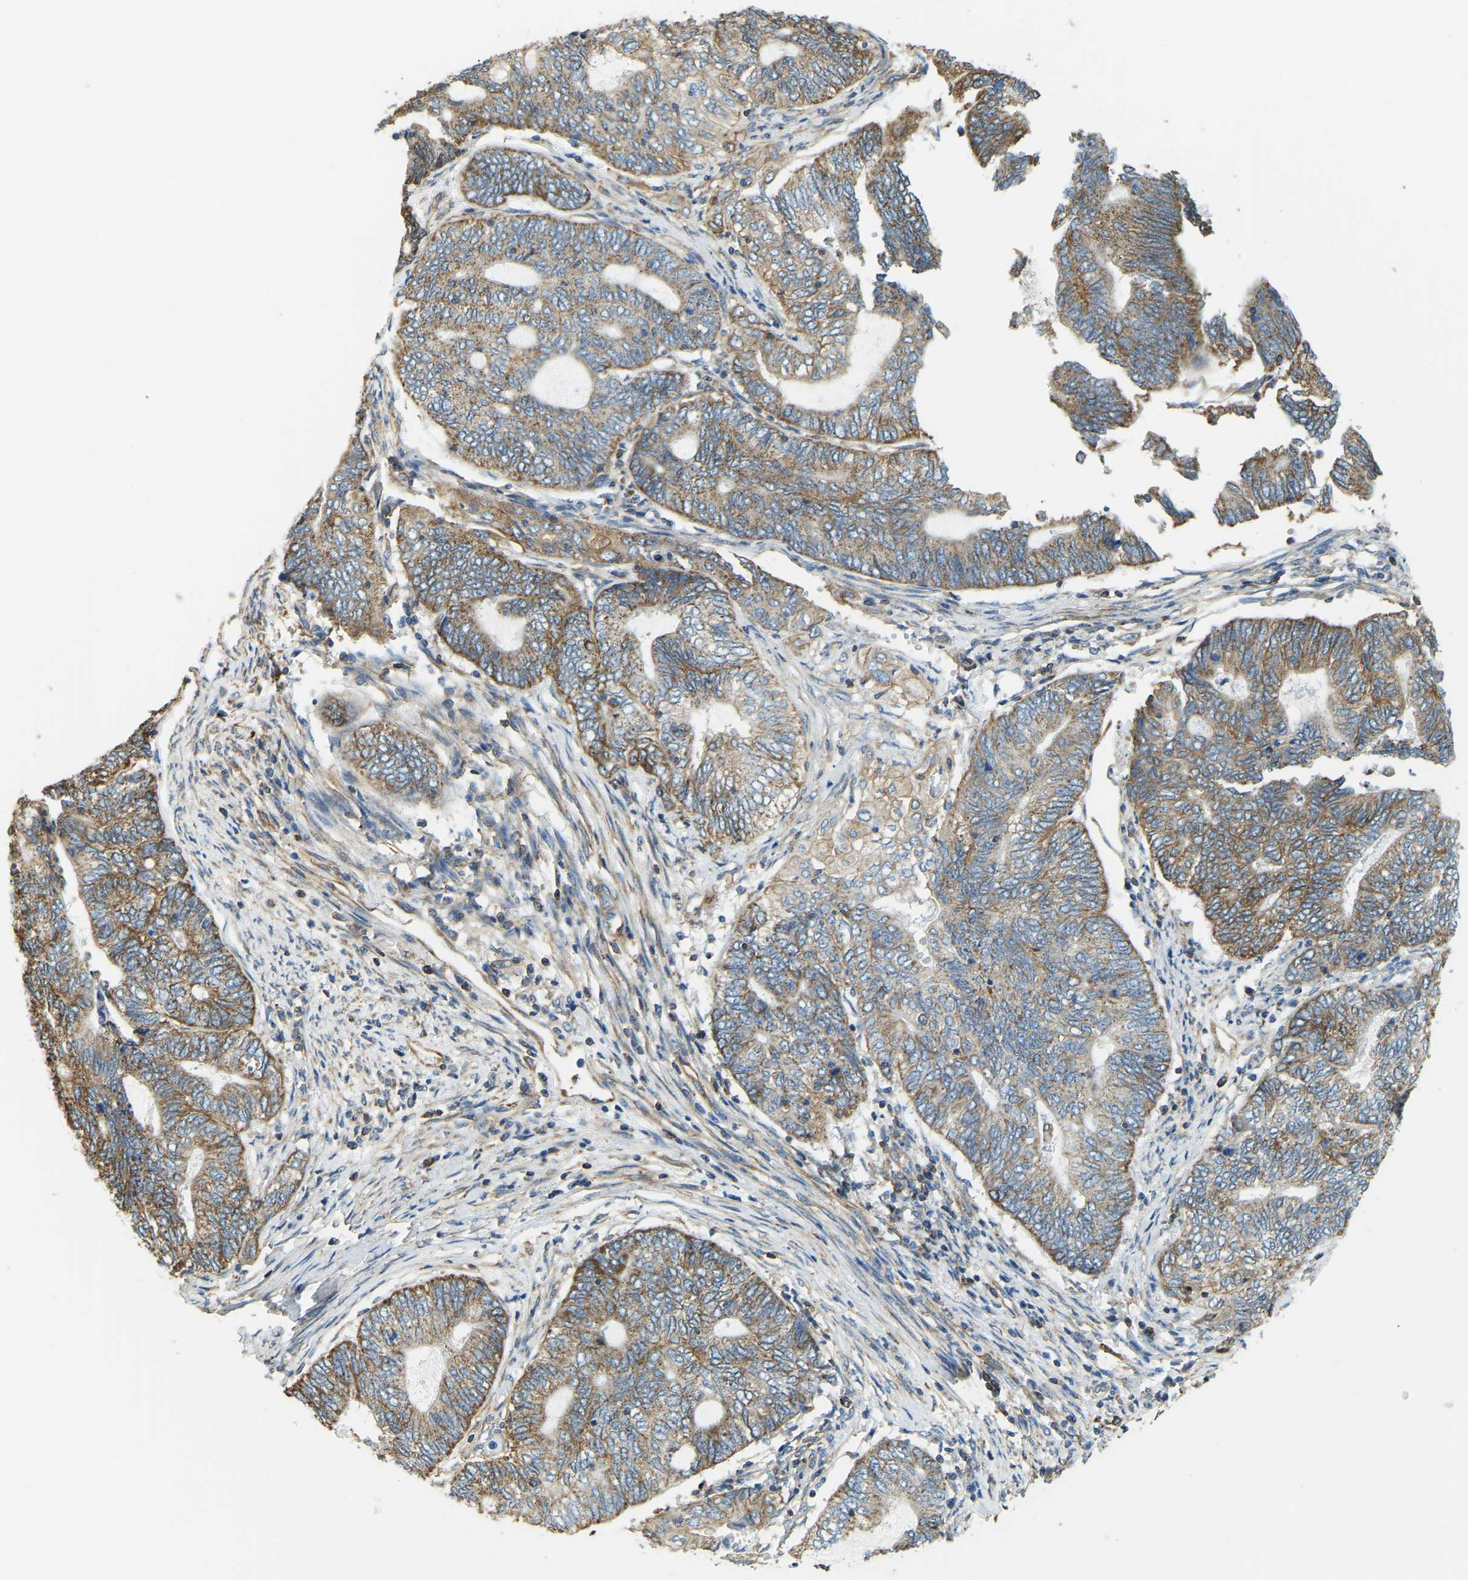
{"staining": {"intensity": "moderate", "quantity": ">75%", "location": "cytoplasmic/membranous"}, "tissue": "endometrial cancer", "cell_type": "Tumor cells", "image_type": "cancer", "snomed": [{"axis": "morphology", "description": "Adenocarcinoma, NOS"}, {"axis": "topography", "description": "Uterus"}, {"axis": "topography", "description": "Endometrium"}], "caption": "Human endometrial cancer stained for a protein (brown) exhibits moderate cytoplasmic/membranous positive positivity in about >75% of tumor cells.", "gene": "AHNAK", "patient": {"sex": "female", "age": 70}}